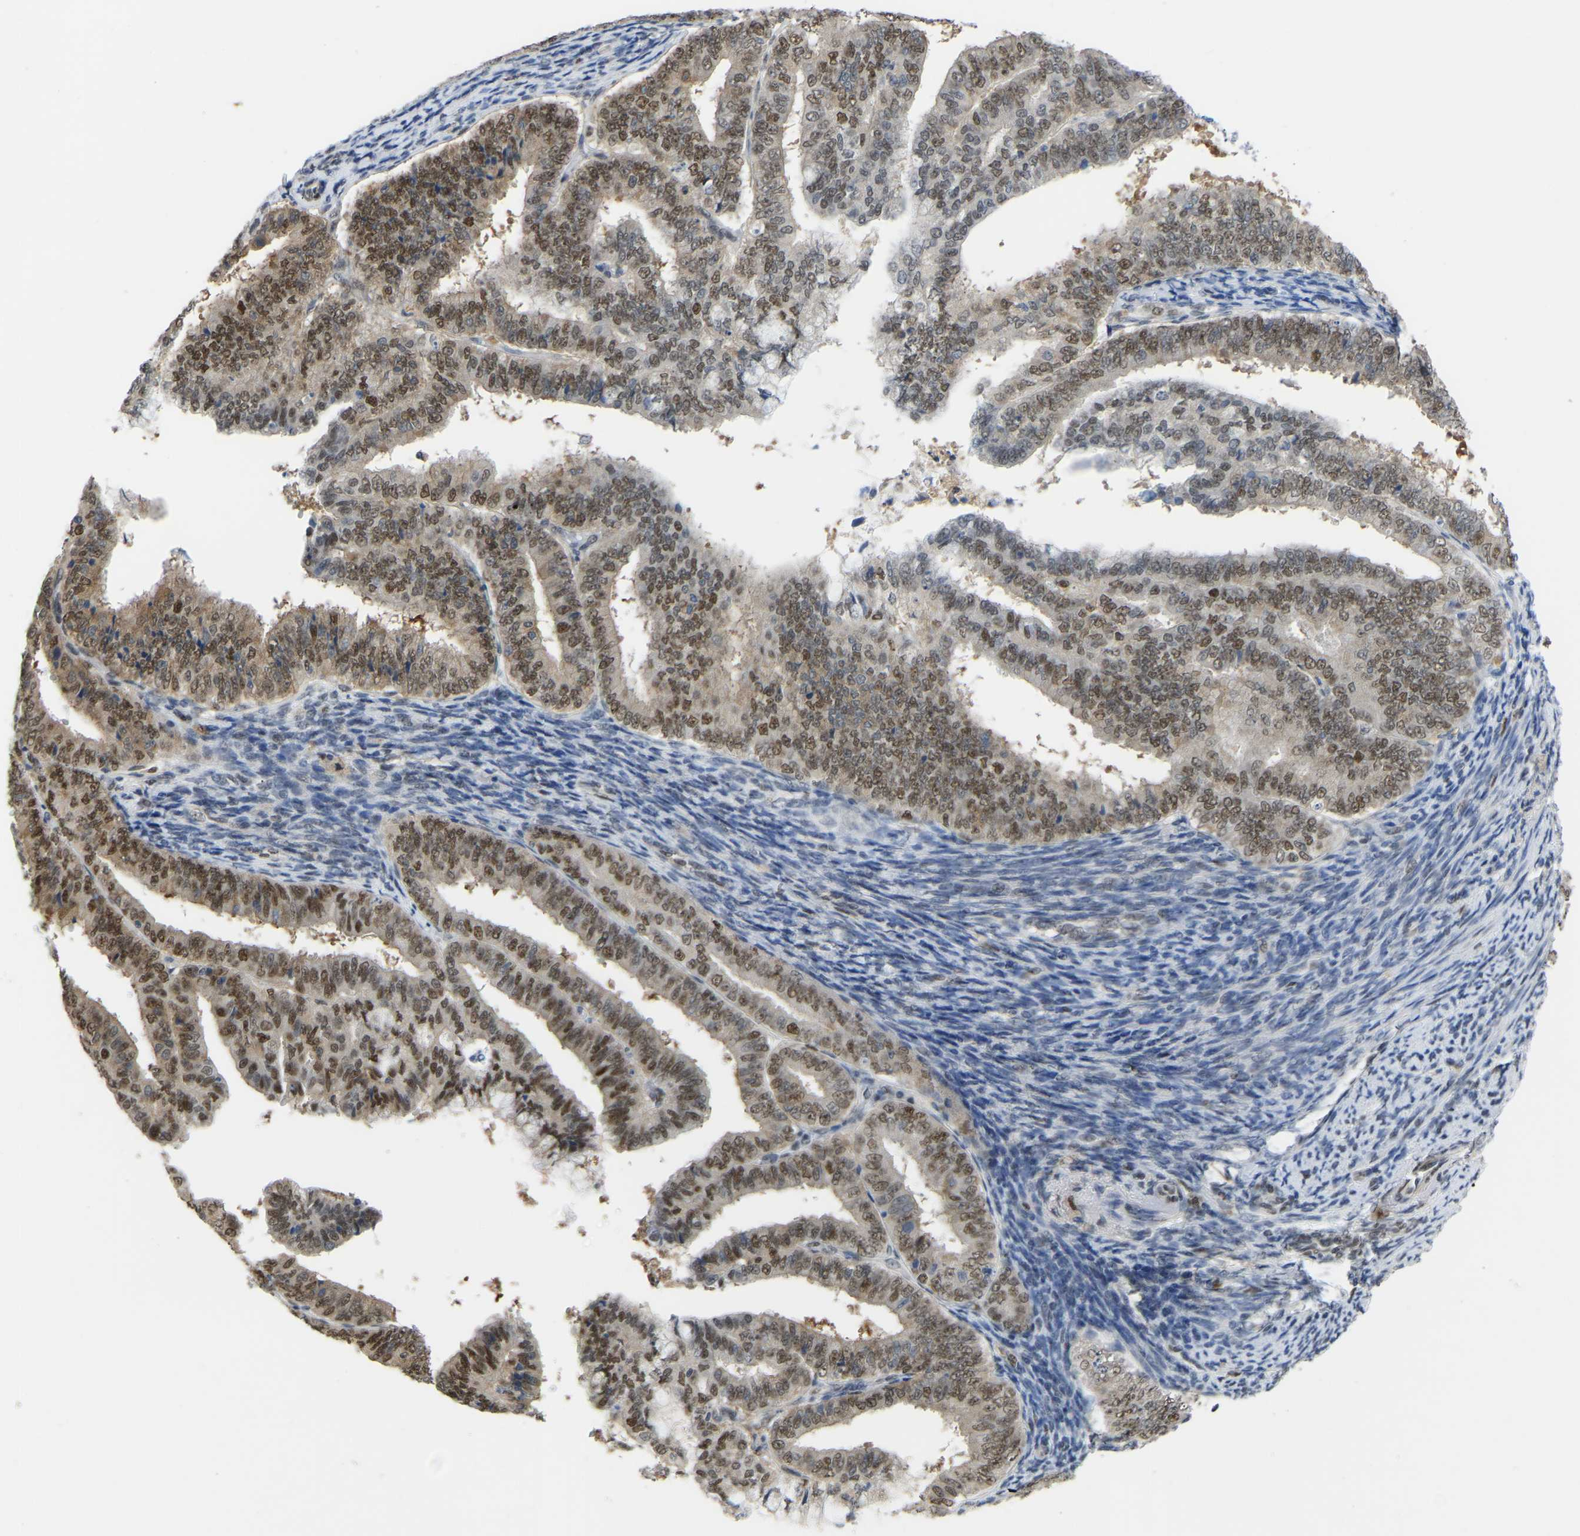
{"staining": {"intensity": "moderate", "quantity": ">75%", "location": "nuclear"}, "tissue": "endometrial cancer", "cell_type": "Tumor cells", "image_type": "cancer", "snomed": [{"axis": "morphology", "description": "Adenocarcinoma, NOS"}, {"axis": "topography", "description": "Endometrium"}], "caption": "The micrograph demonstrates immunohistochemical staining of endometrial adenocarcinoma. There is moderate nuclear staining is appreciated in approximately >75% of tumor cells. Nuclei are stained in blue.", "gene": "KLRG2", "patient": {"sex": "female", "age": 63}}